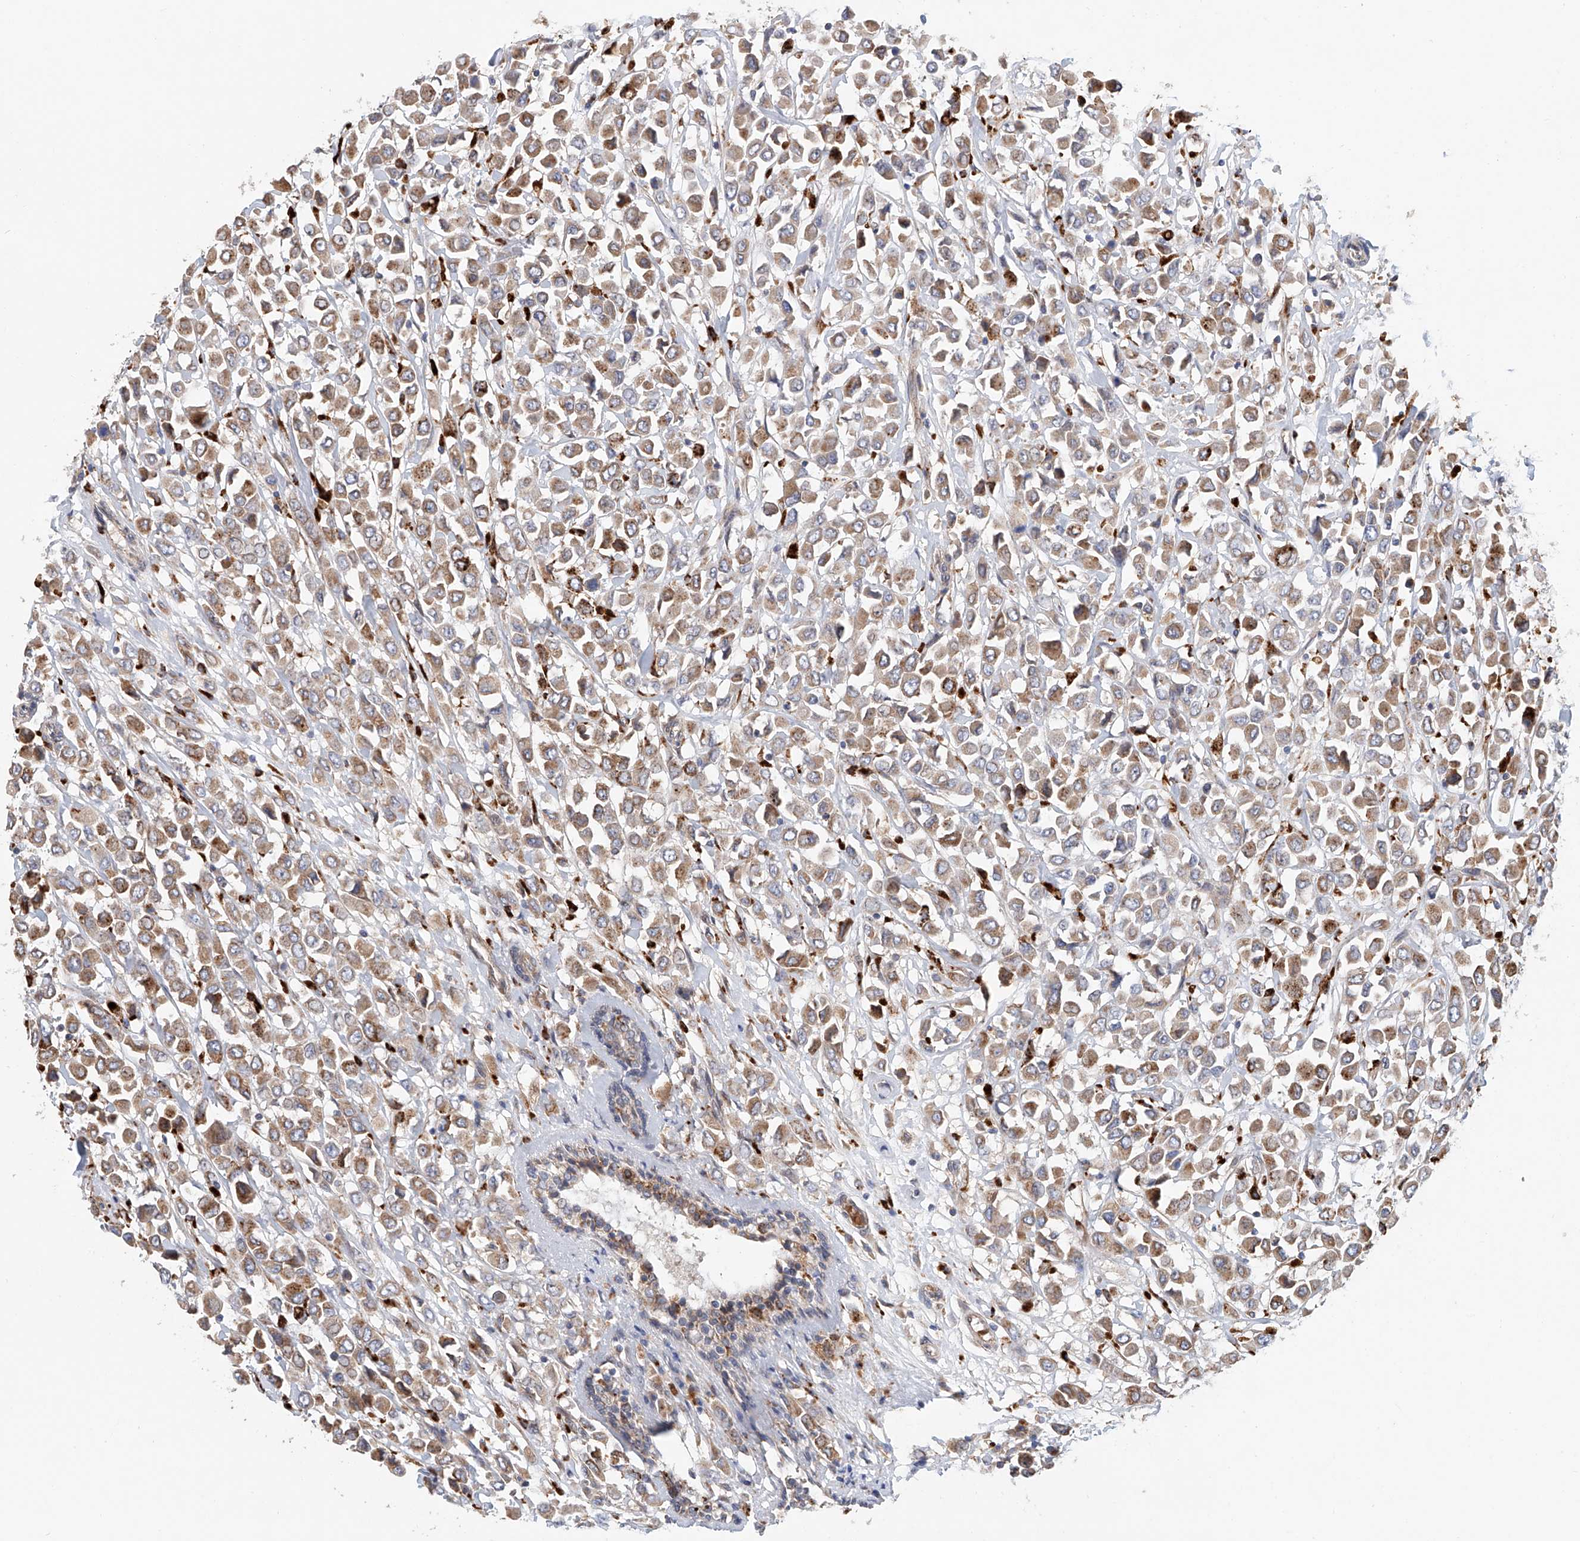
{"staining": {"intensity": "moderate", "quantity": ">75%", "location": "cytoplasmic/membranous"}, "tissue": "breast cancer", "cell_type": "Tumor cells", "image_type": "cancer", "snomed": [{"axis": "morphology", "description": "Duct carcinoma"}, {"axis": "topography", "description": "Breast"}], "caption": "A photomicrograph of human breast cancer stained for a protein reveals moderate cytoplasmic/membranous brown staining in tumor cells.", "gene": "HGSNAT", "patient": {"sex": "female", "age": 61}}